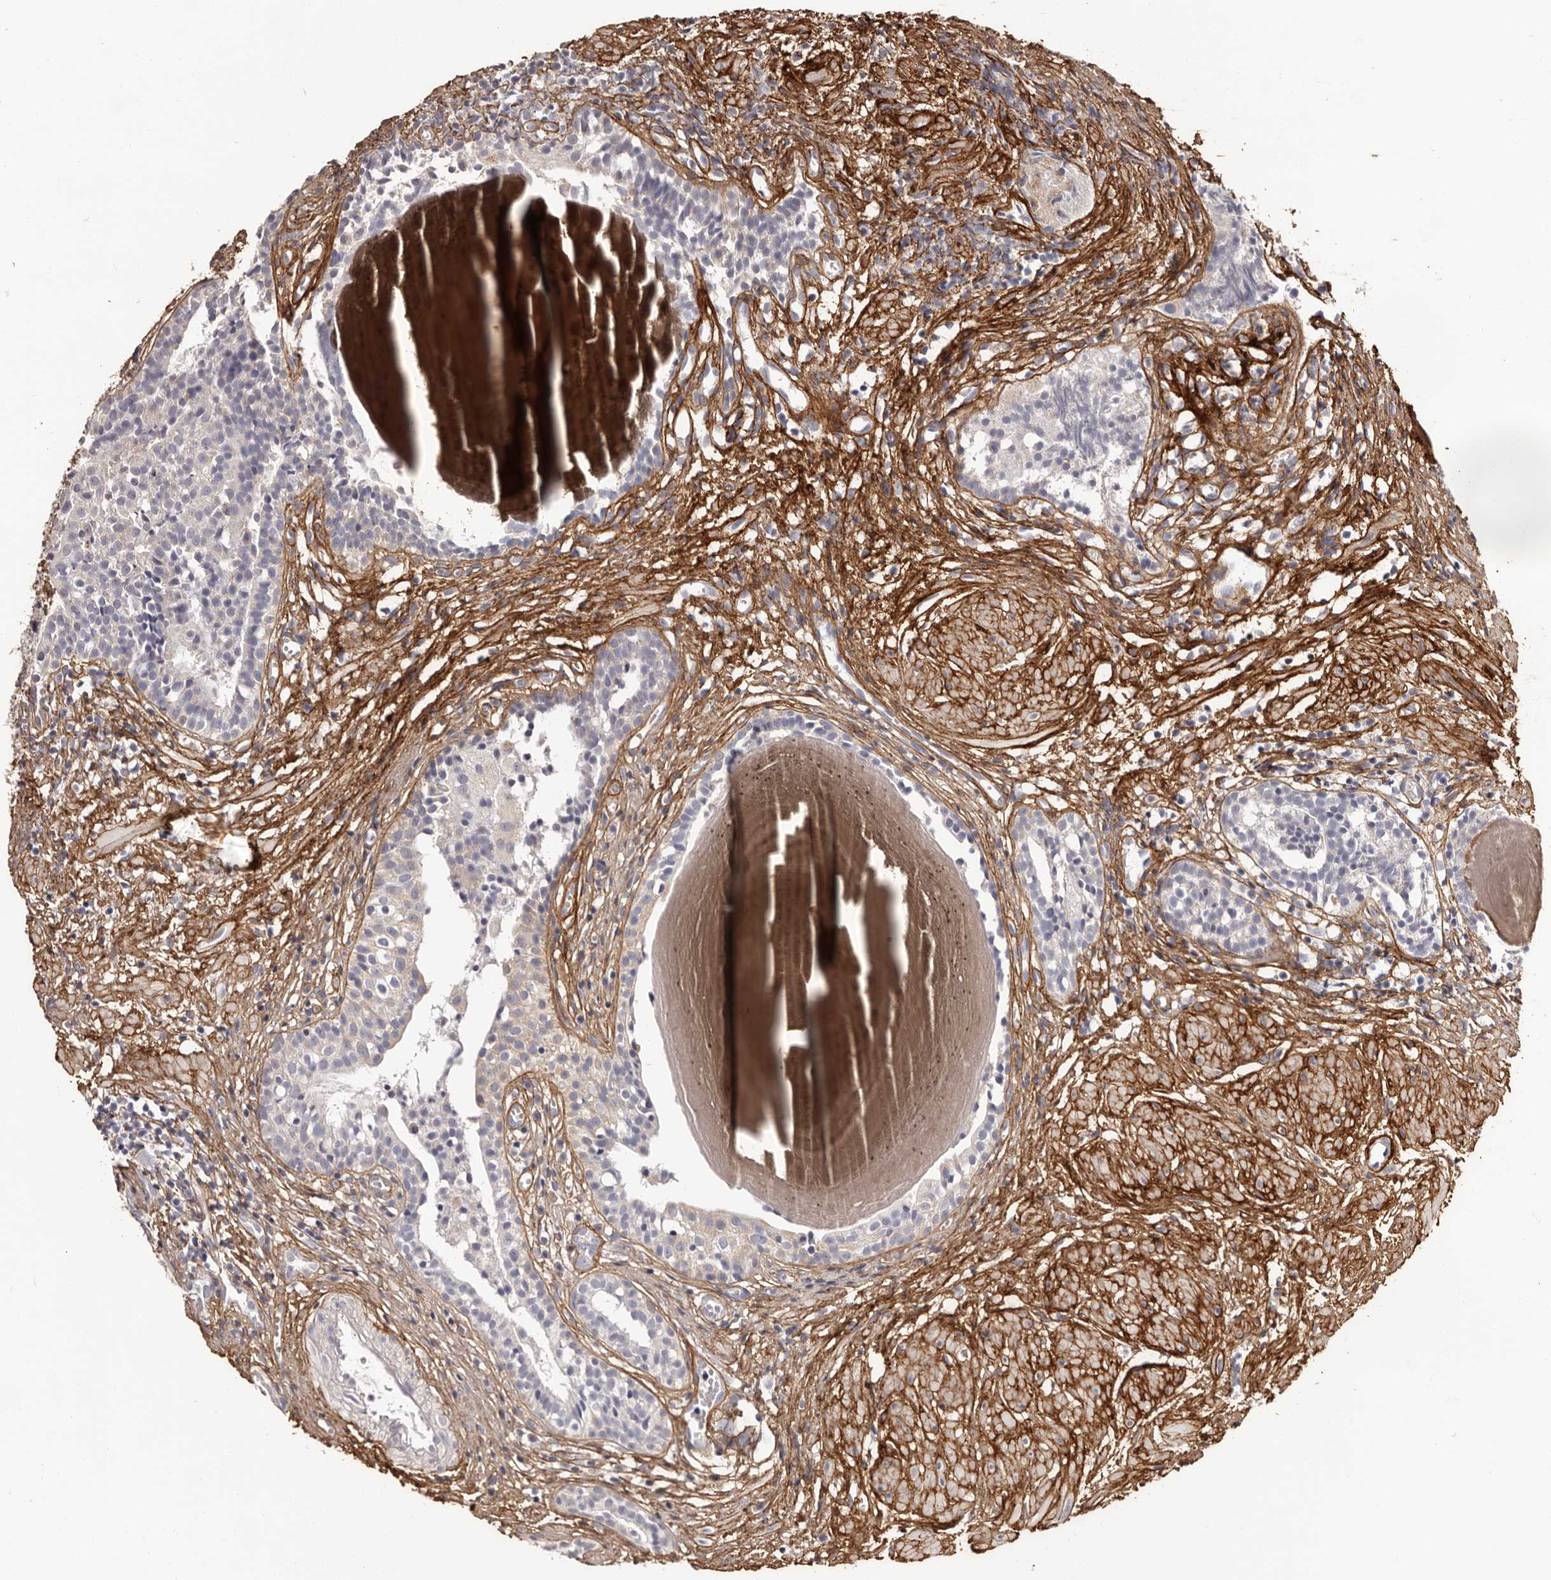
{"staining": {"intensity": "negative", "quantity": "none", "location": "none"}, "tissue": "prostate cancer", "cell_type": "Tumor cells", "image_type": "cancer", "snomed": [{"axis": "morphology", "description": "Adenocarcinoma, Low grade"}, {"axis": "topography", "description": "Prostate"}], "caption": "This is an IHC micrograph of human prostate cancer. There is no staining in tumor cells.", "gene": "COL6A1", "patient": {"sex": "male", "age": 88}}